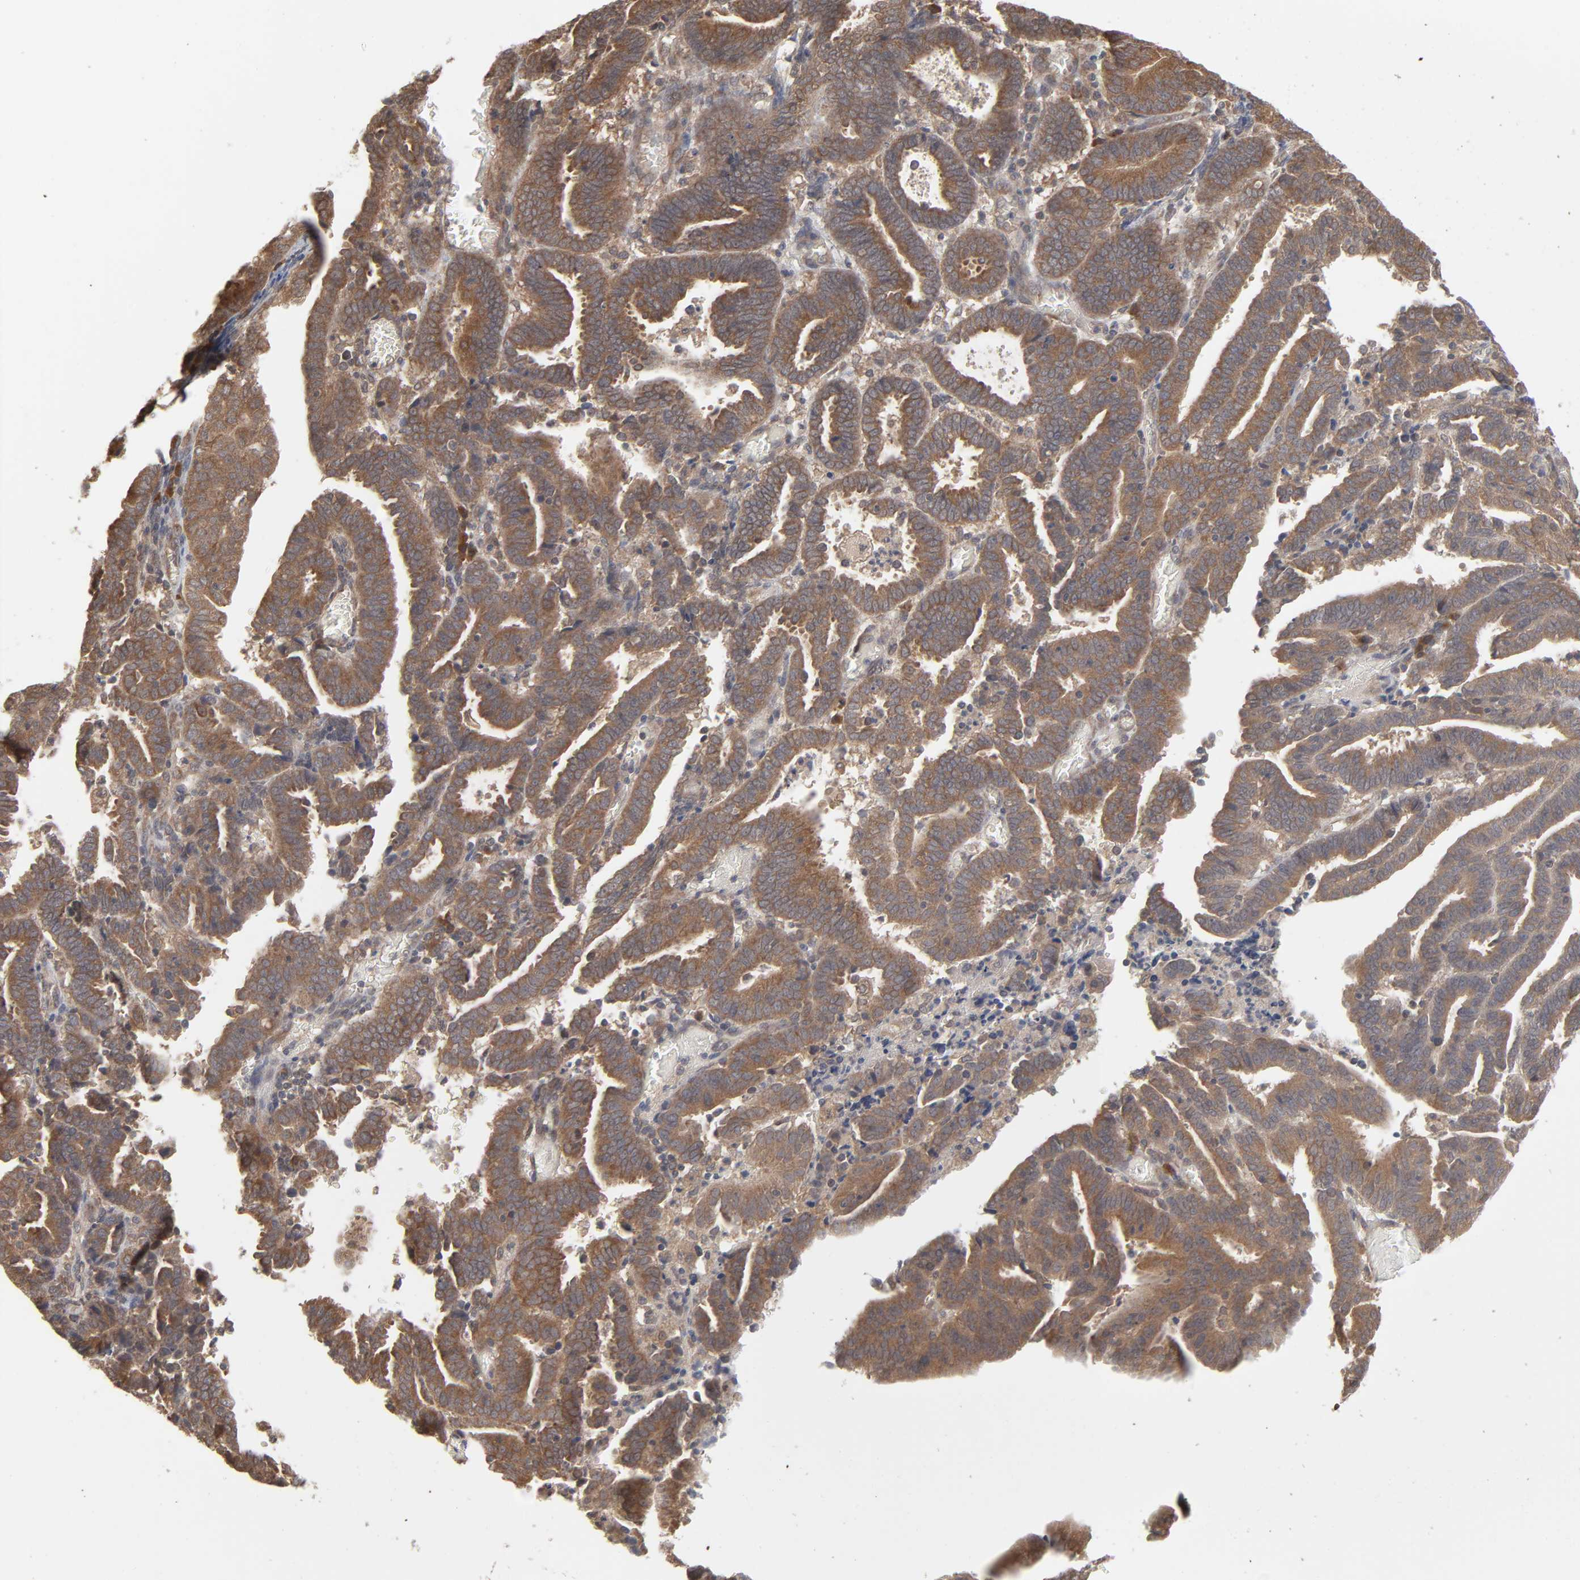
{"staining": {"intensity": "moderate", "quantity": ">75%", "location": "cytoplasmic/membranous"}, "tissue": "endometrial cancer", "cell_type": "Tumor cells", "image_type": "cancer", "snomed": [{"axis": "morphology", "description": "Adenocarcinoma, NOS"}, {"axis": "topography", "description": "Uterus"}], "caption": "Immunohistochemistry of endometrial cancer displays medium levels of moderate cytoplasmic/membranous staining in approximately >75% of tumor cells. The staining is performed using DAB brown chromogen to label protein expression. The nuclei are counter-stained blue using hematoxylin.", "gene": "SCFD1", "patient": {"sex": "female", "age": 83}}